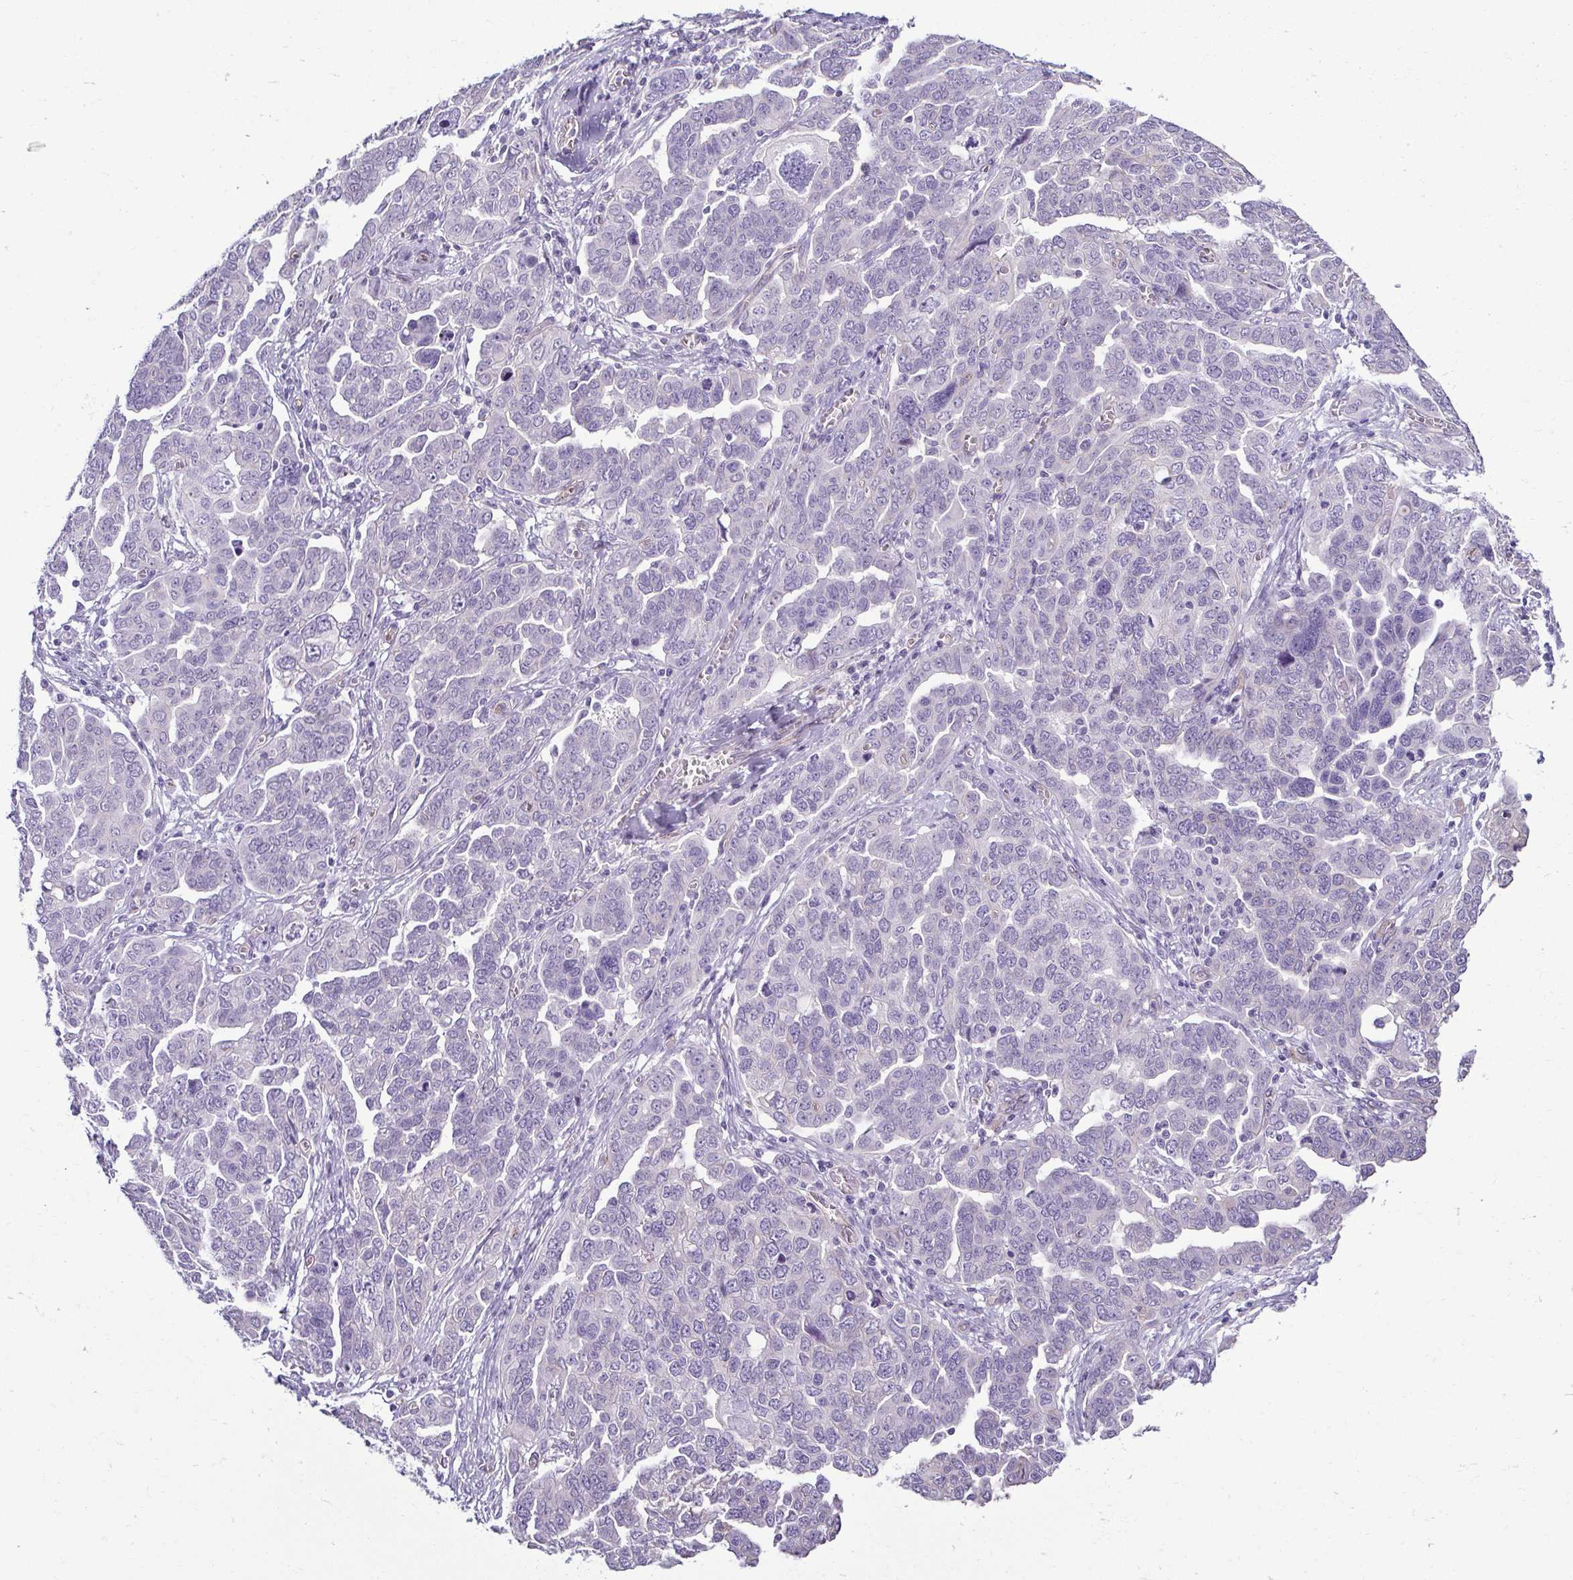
{"staining": {"intensity": "negative", "quantity": "none", "location": "none"}, "tissue": "ovarian cancer", "cell_type": "Tumor cells", "image_type": "cancer", "snomed": [{"axis": "morphology", "description": "Cystadenocarcinoma, serous, NOS"}, {"axis": "topography", "description": "Ovary"}], "caption": "The photomicrograph demonstrates no significant positivity in tumor cells of serous cystadenocarcinoma (ovarian).", "gene": "CASP14", "patient": {"sex": "female", "age": 59}}